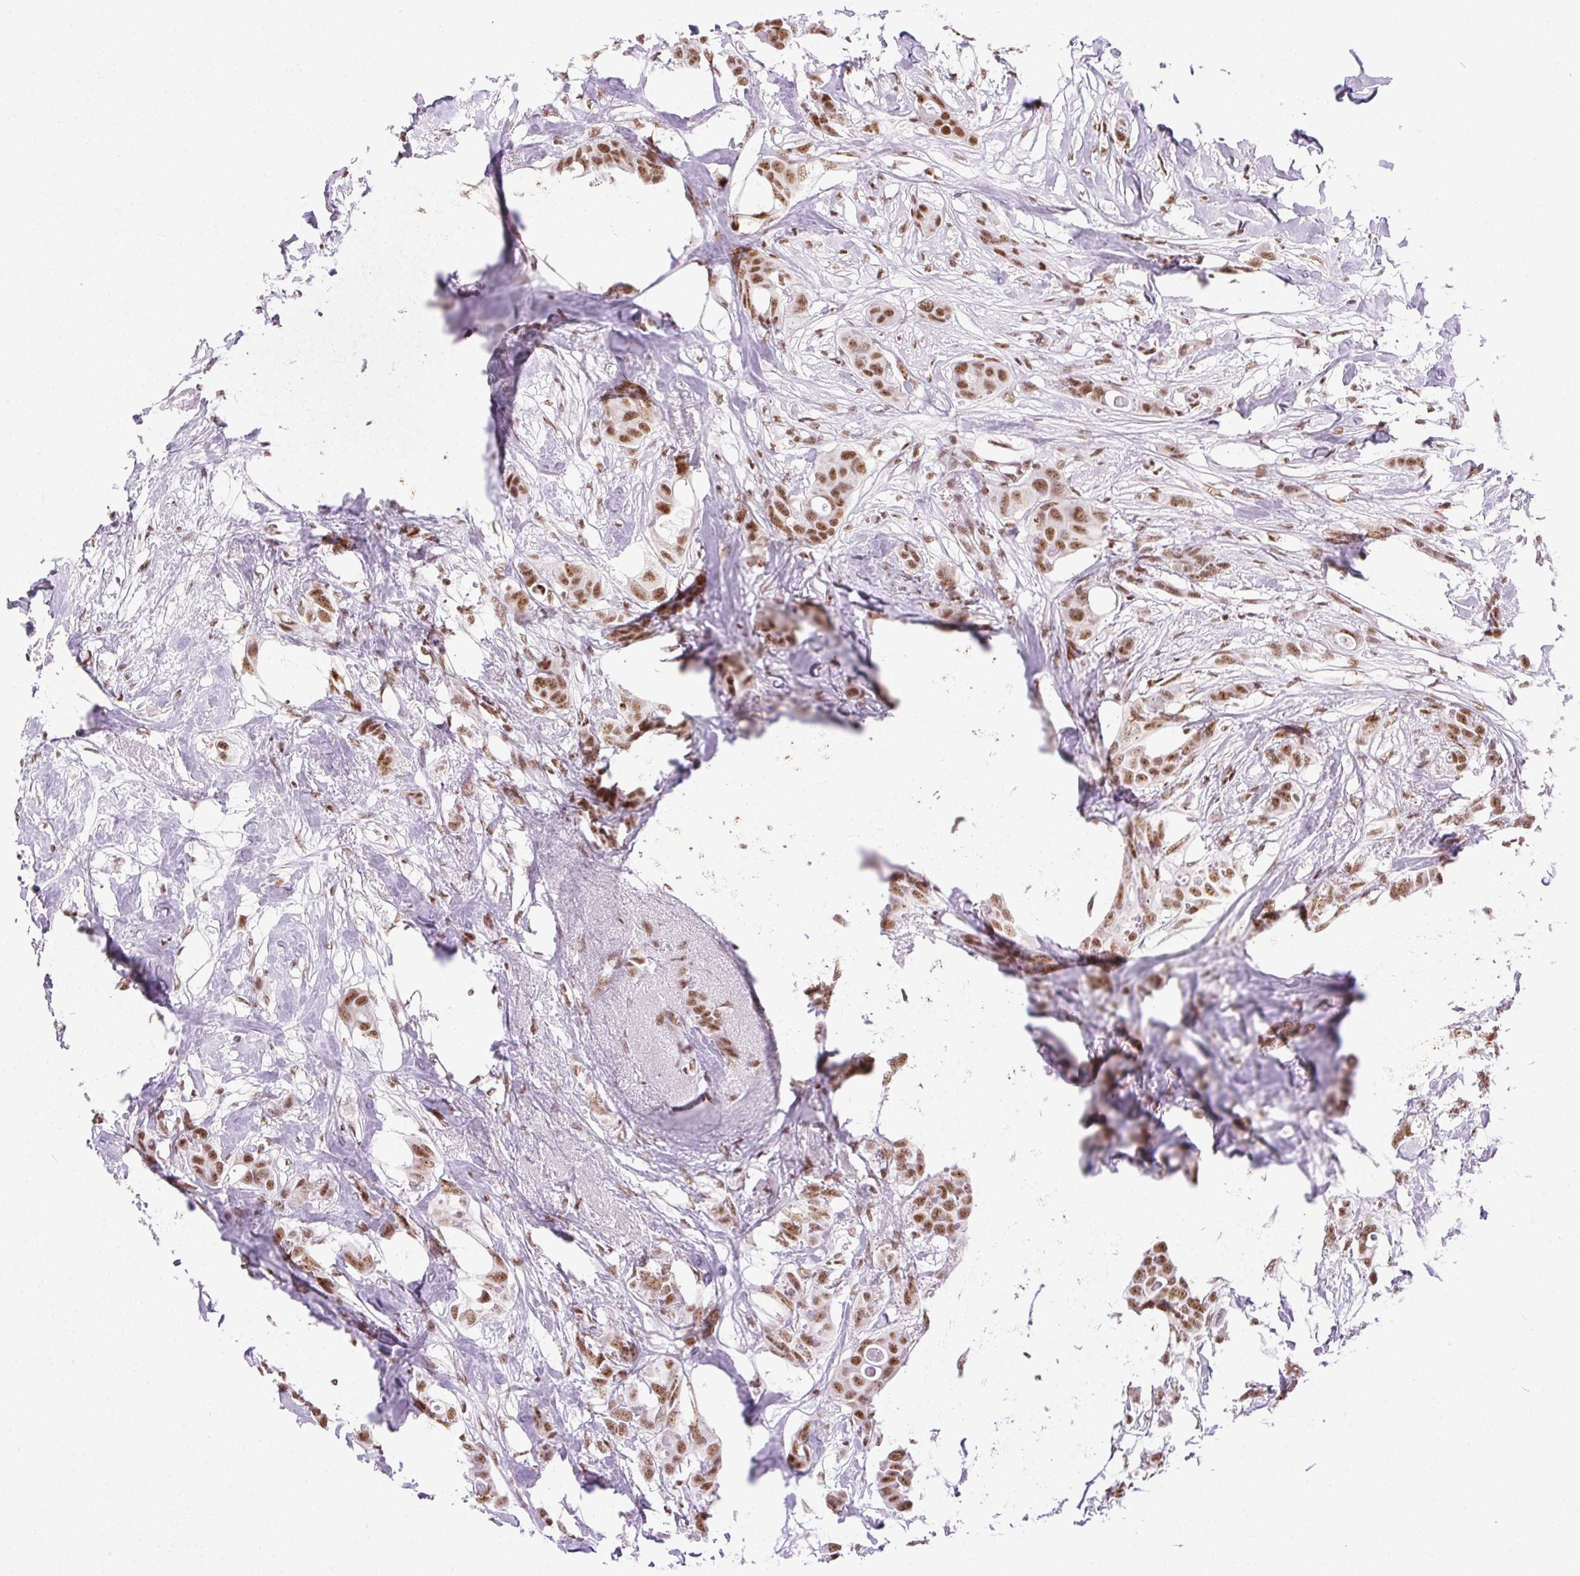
{"staining": {"intensity": "moderate", "quantity": ">75%", "location": "nuclear"}, "tissue": "breast cancer", "cell_type": "Tumor cells", "image_type": "cancer", "snomed": [{"axis": "morphology", "description": "Duct carcinoma"}, {"axis": "topography", "description": "Breast"}], "caption": "Protein staining of breast cancer tissue demonstrates moderate nuclear staining in approximately >75% of tumor cells.", "gene": "TRA2B", "patient": {"sex": "female", "age": 62}}